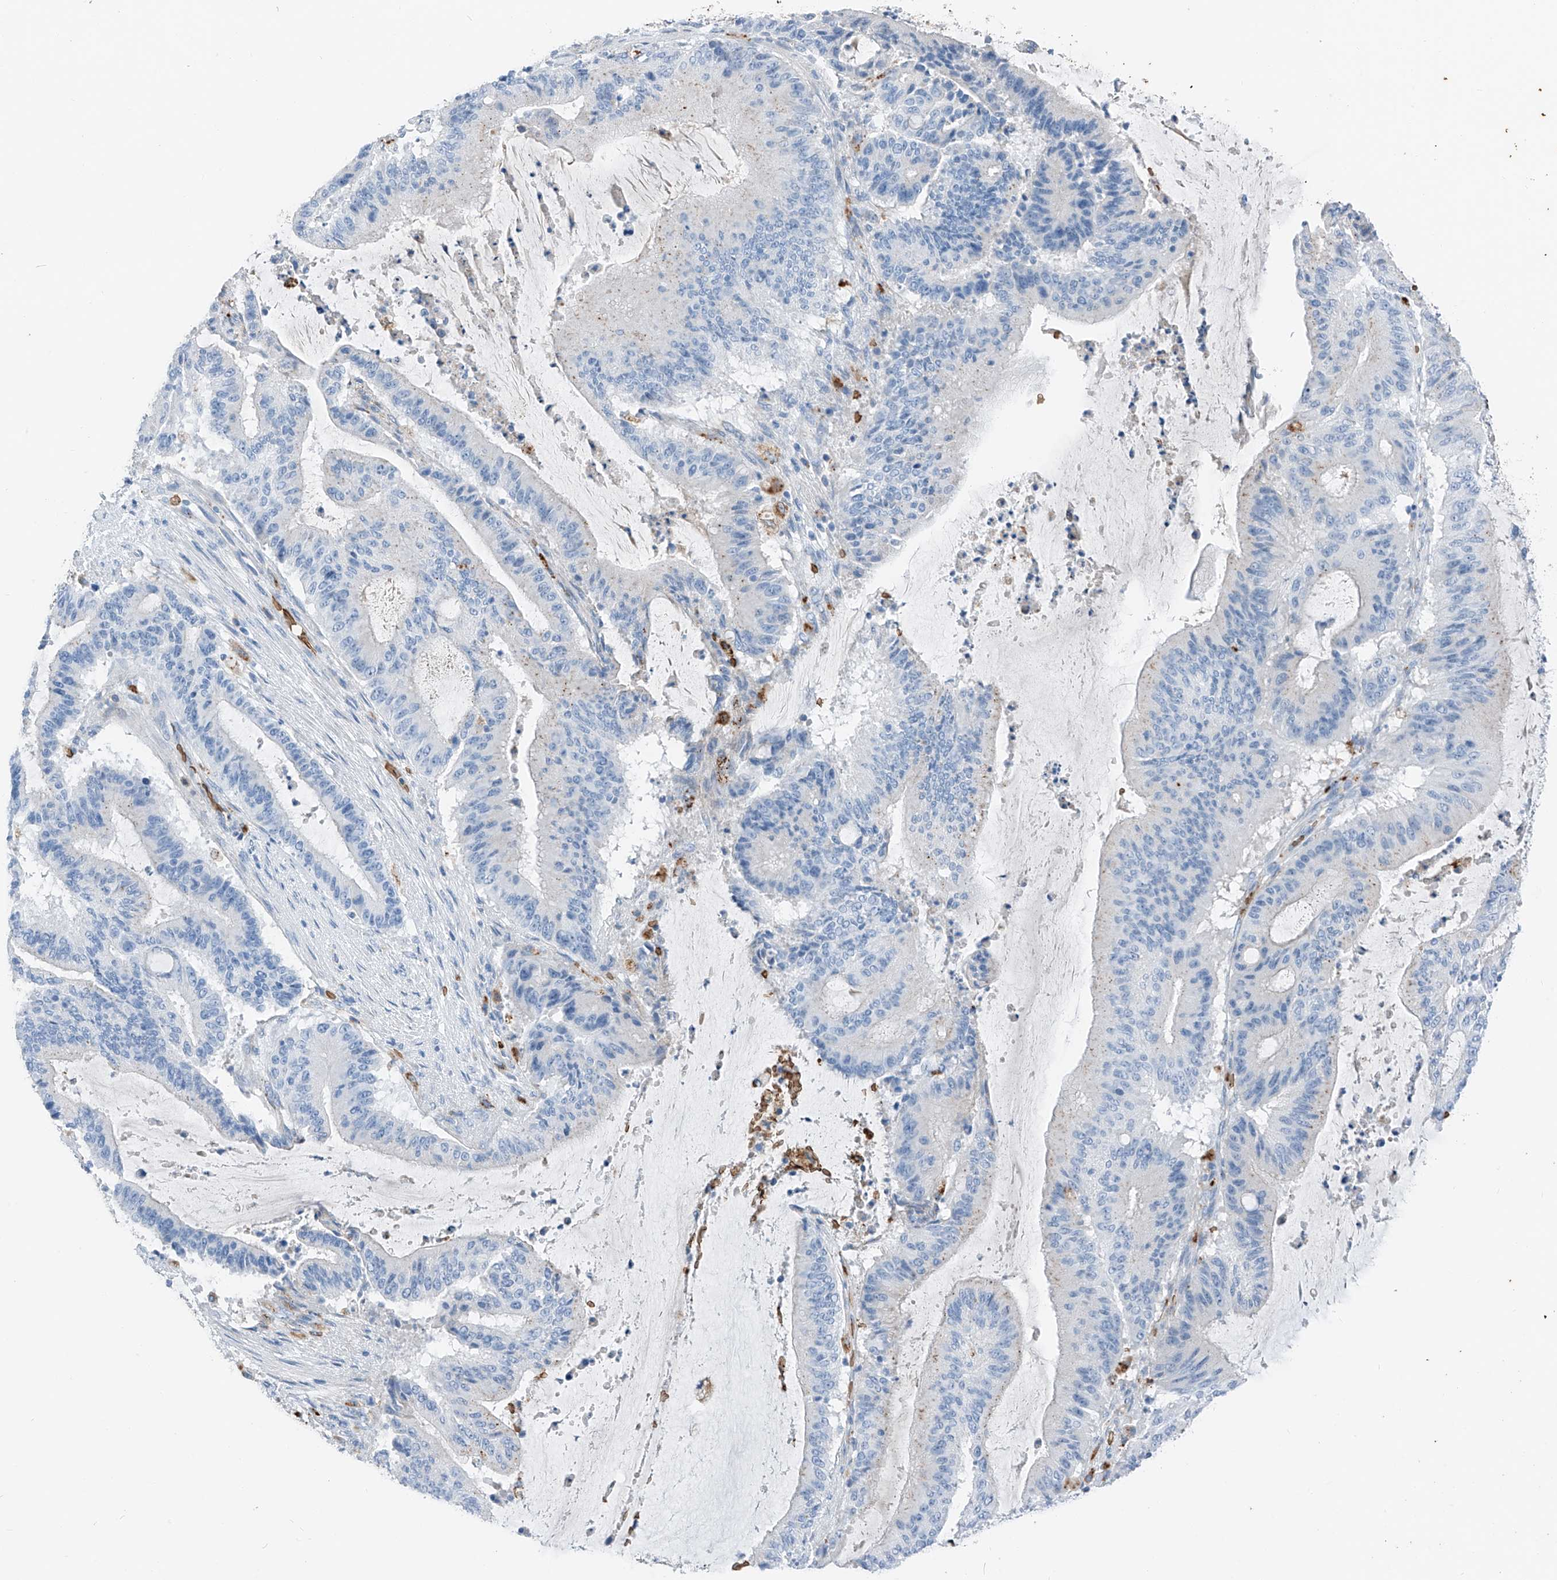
{"staining": {"intensity": "negative", "quantity": "none", "location": "none"}, "tissue": "liver cancer", "cell_type": "Tumor cells", "image_type": "cancer", "snomed": [{"axis": "morphology", "description": "Normal tissue, NOS"}, {"axis": "morphology", "description": "Cholangiocarcinoma"}, {"axis": "topography", "description": "Liver"}, {"axis": "topography", "description": "Peripheral nerve tissue"}], "caption": "Immunohistochemical staining of liver cholangiocarcinoma displays no significant staining in tumor cells.", "gene": "PRSS23", "patient": {"sex": "female", "age": 73}}